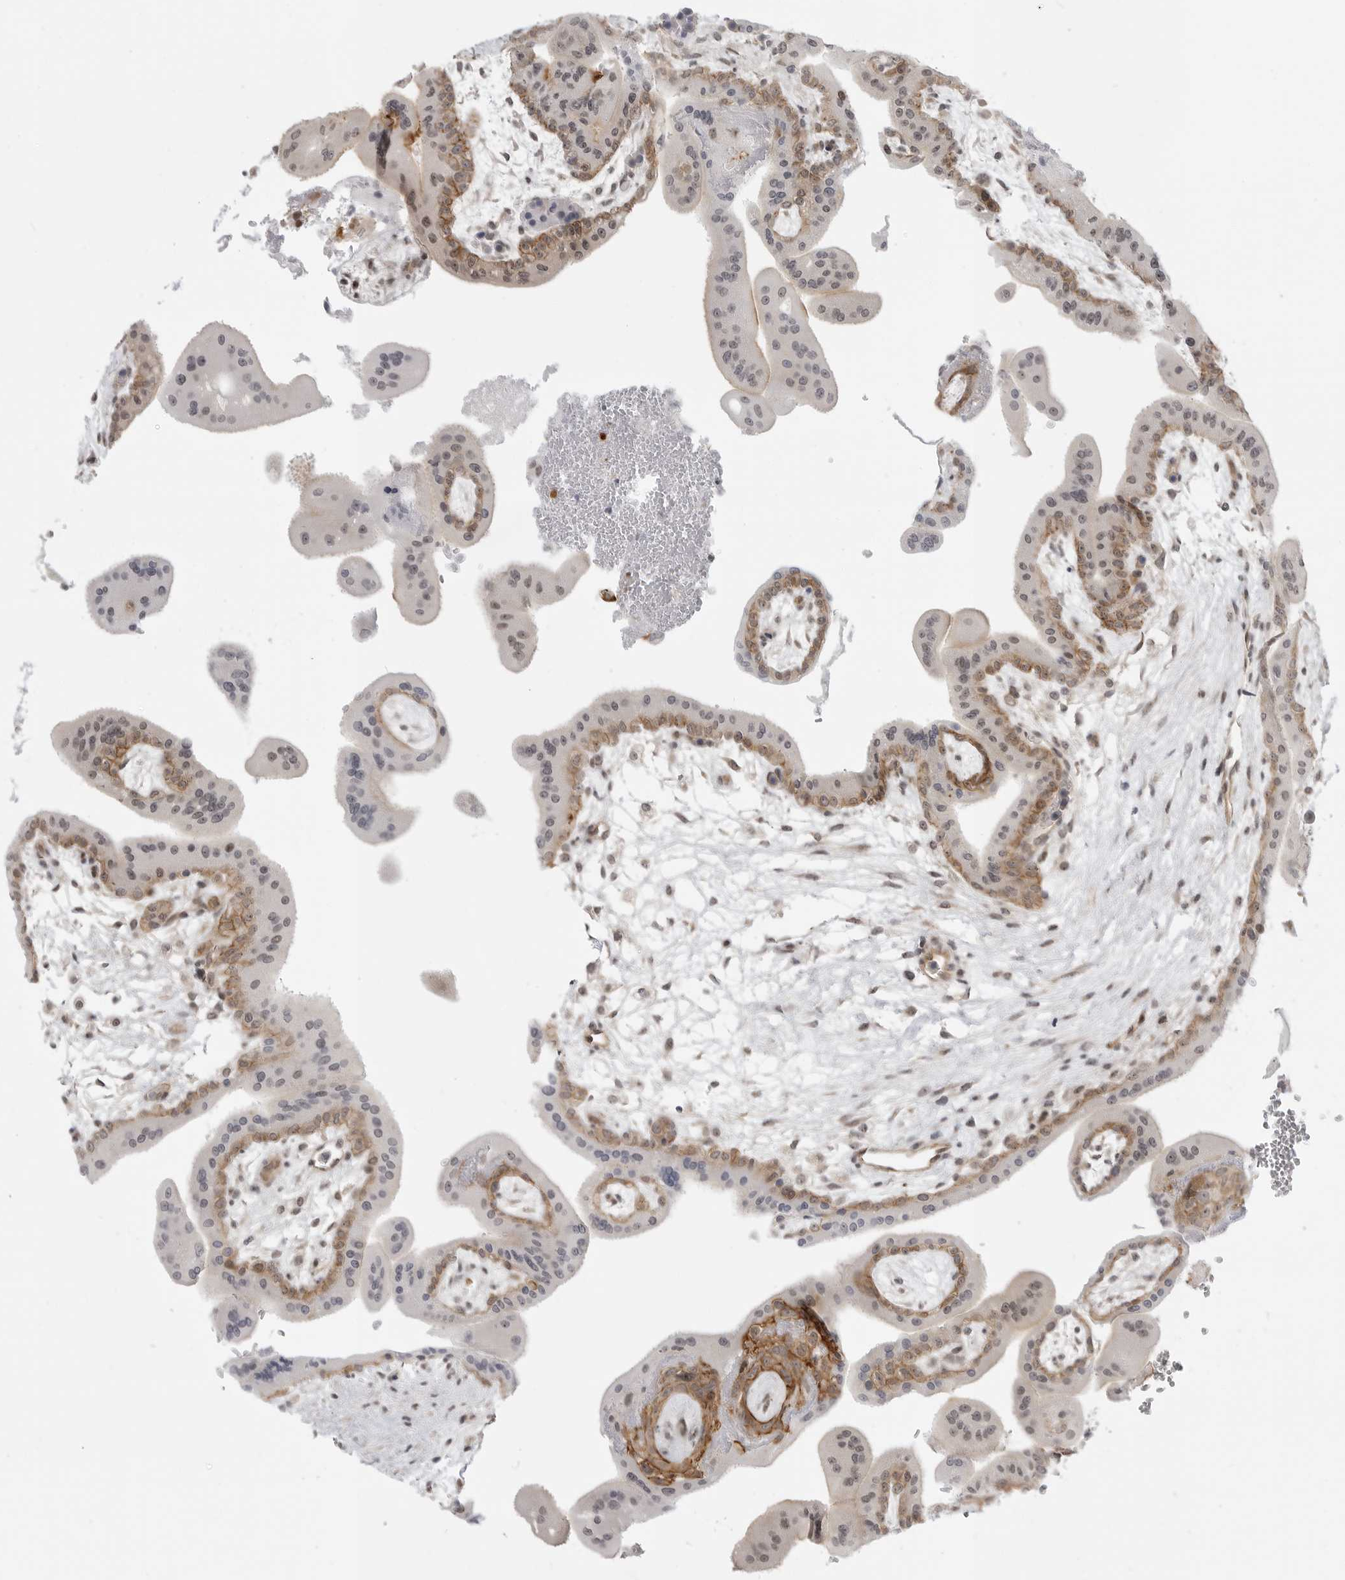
{"staining": {"intensity": "moderate", "quantity": ">75%", "location": "cytoplasmic/membranous"}, "tissue": "placenta", "cell_type": "Decidual cells", "image_type": "normal", "snomed": [{"axis": "morphology", "description": "Normal tissue, NOS"}, {"axis": "topography", "description": "Placenta"}], "caption": "Benign placenta shows moderate cytoplasmic/membranous positivity in about >75% of decidual cells, visualized by immunohistochemistry.", "gene": "CEP295NL", "patient": {"sex": "female", "age": 35}}